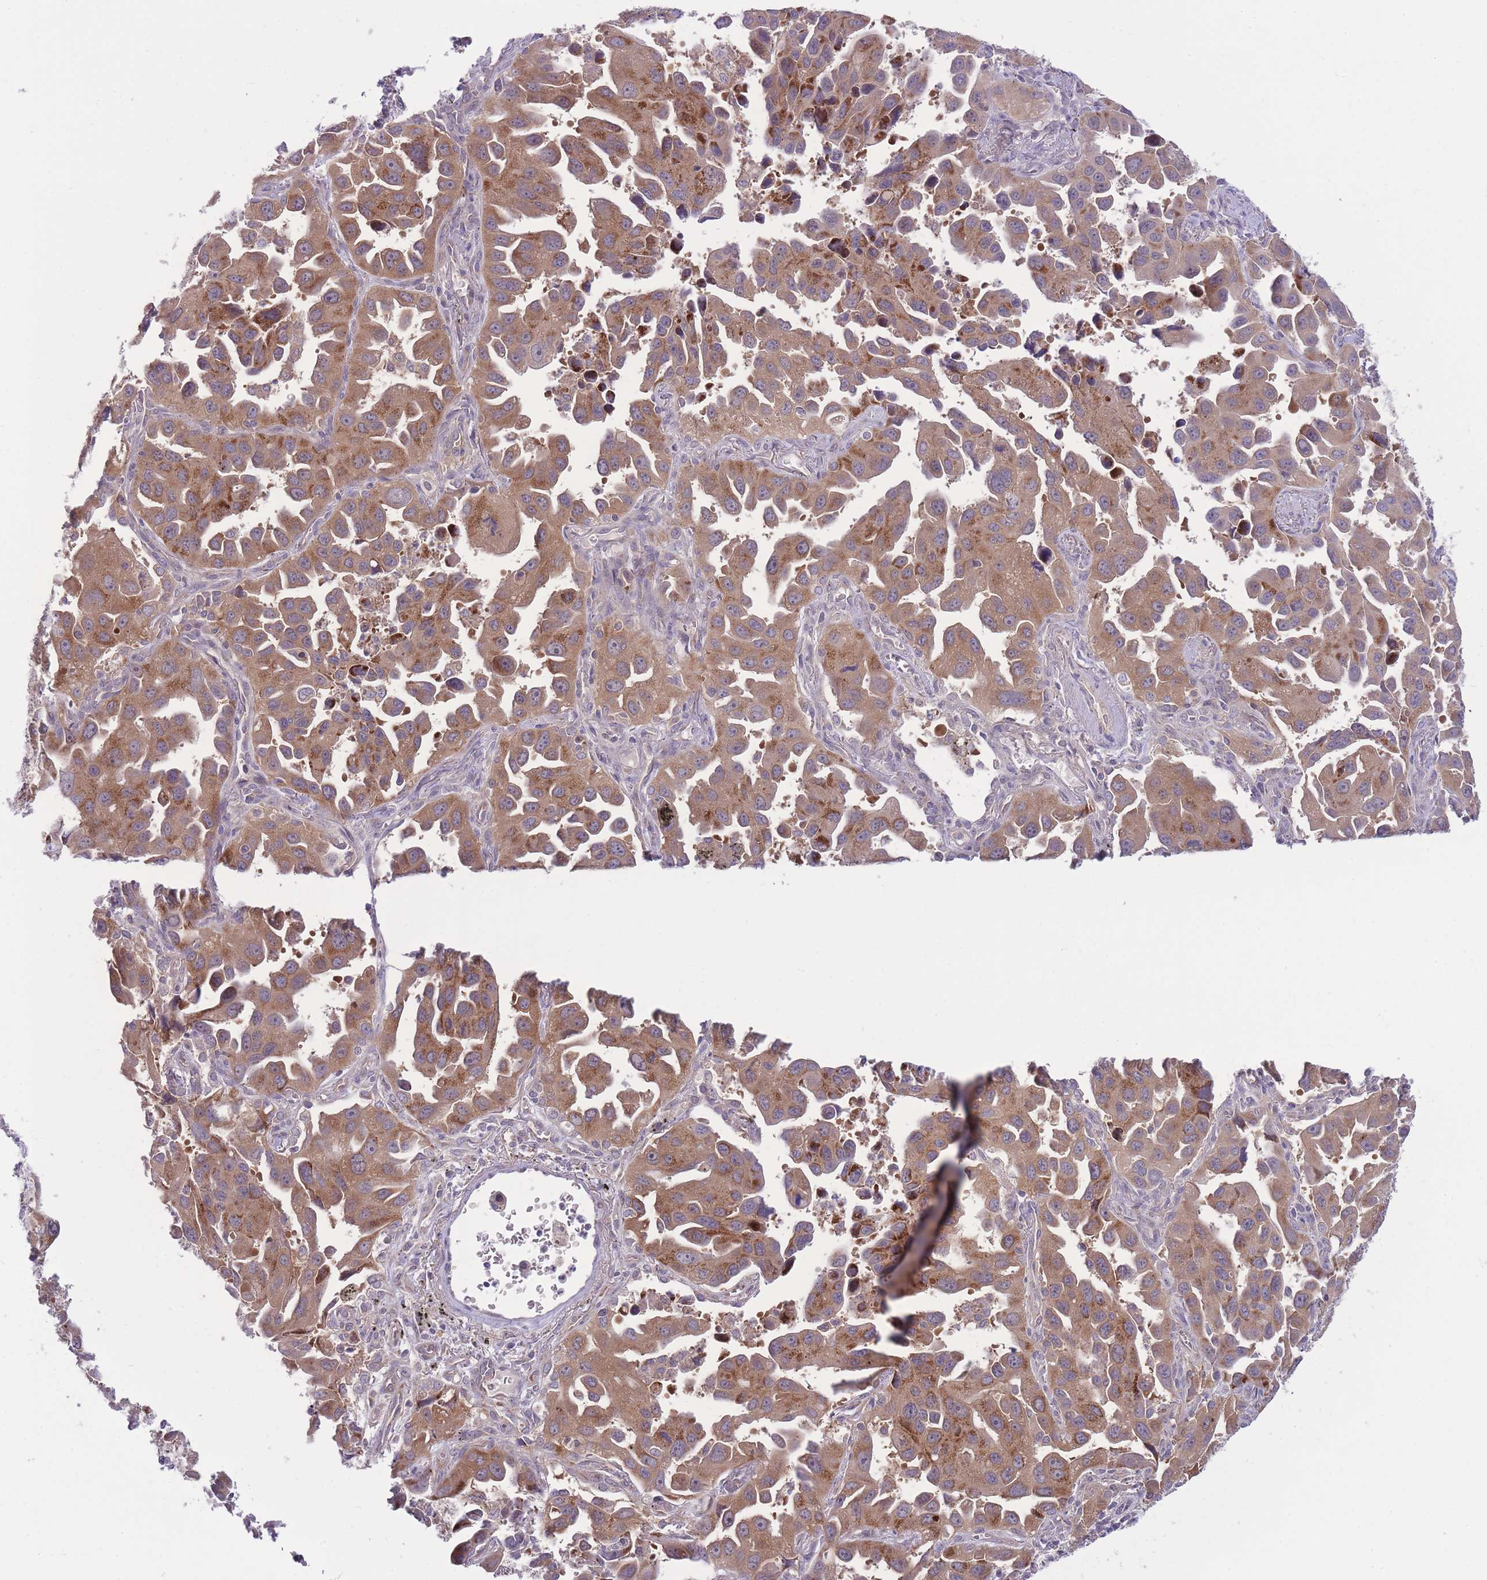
{"staining": {"intensity": "moderate", "quantity": ">75%", "location": "cytoplasmic/membranous"}, "tissue": "lung cancer", "cell_type": "Tumor cells", "image_type": "cancer", "snomed": [{"axis": "morphology", "description": "Adenocarcinoma, NOS"}, {"axis": "topography", "description": "Lung"}], "caption": "Protein staining reveals moderate cytoplasmic/membranous positivity in approximately >75% of tumor cells in lung cancer.", "gene": "CCT6B", "patient": {"sex": "male", "age": 66}}